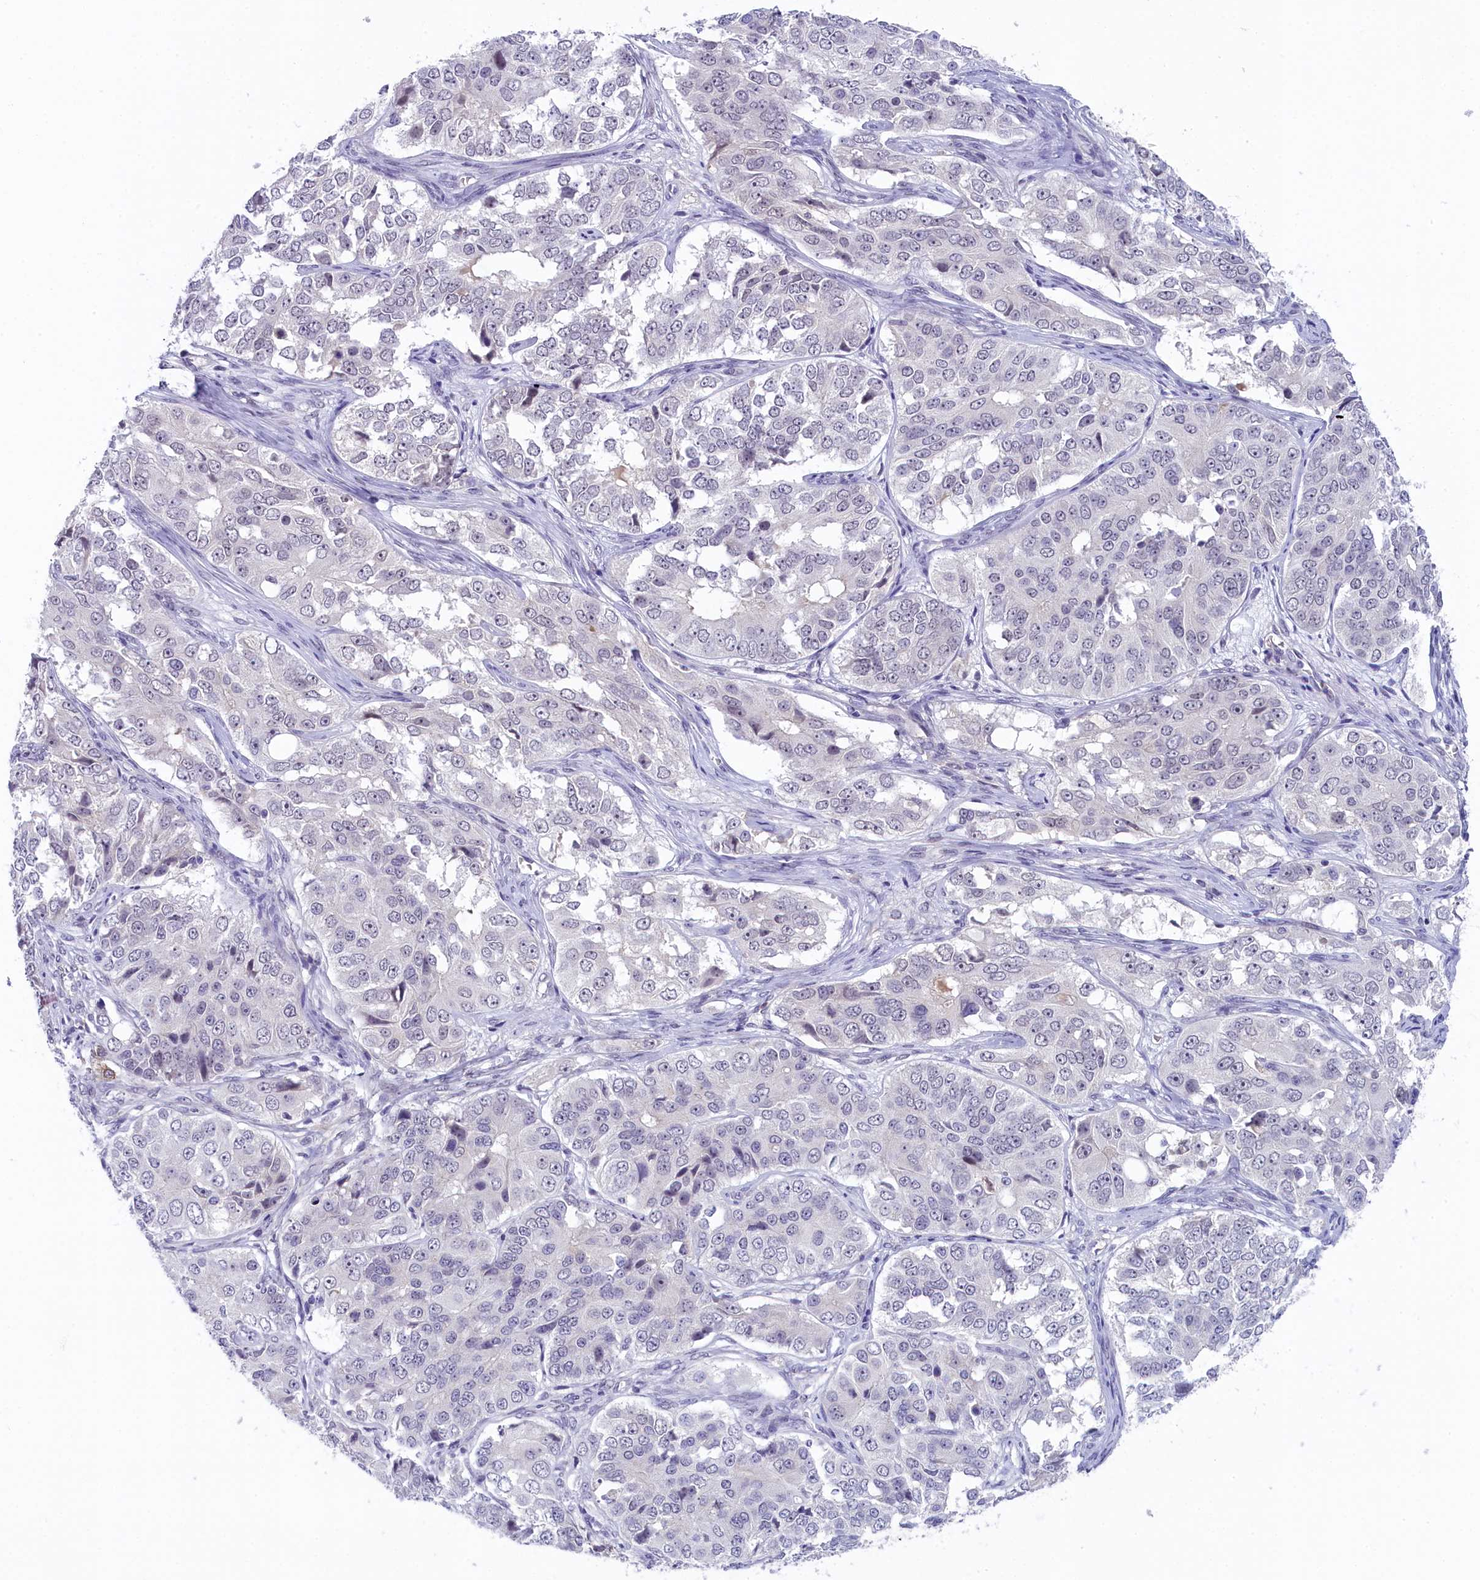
{"staining": {"intensity": "negative", "quantity": "none", "location": "none"}, "tissue": "ovarian cancer", "cell_type": "Tumor cells", "image_type": "cancer", "snomed": [{"axis": "morphology", "description": "Carcinoma, endometroid"}, {"axis": "topography", "description": "Ovary"}], "caption": "Immunohistochemistry (IHC) photomicrograph of endometroid carcinoma (ovarian) stained for a protein (brown), which displays no expression in tumor cells.", "gene": "CRAMP1", "patient": {"sex": "female", "age": 51}}